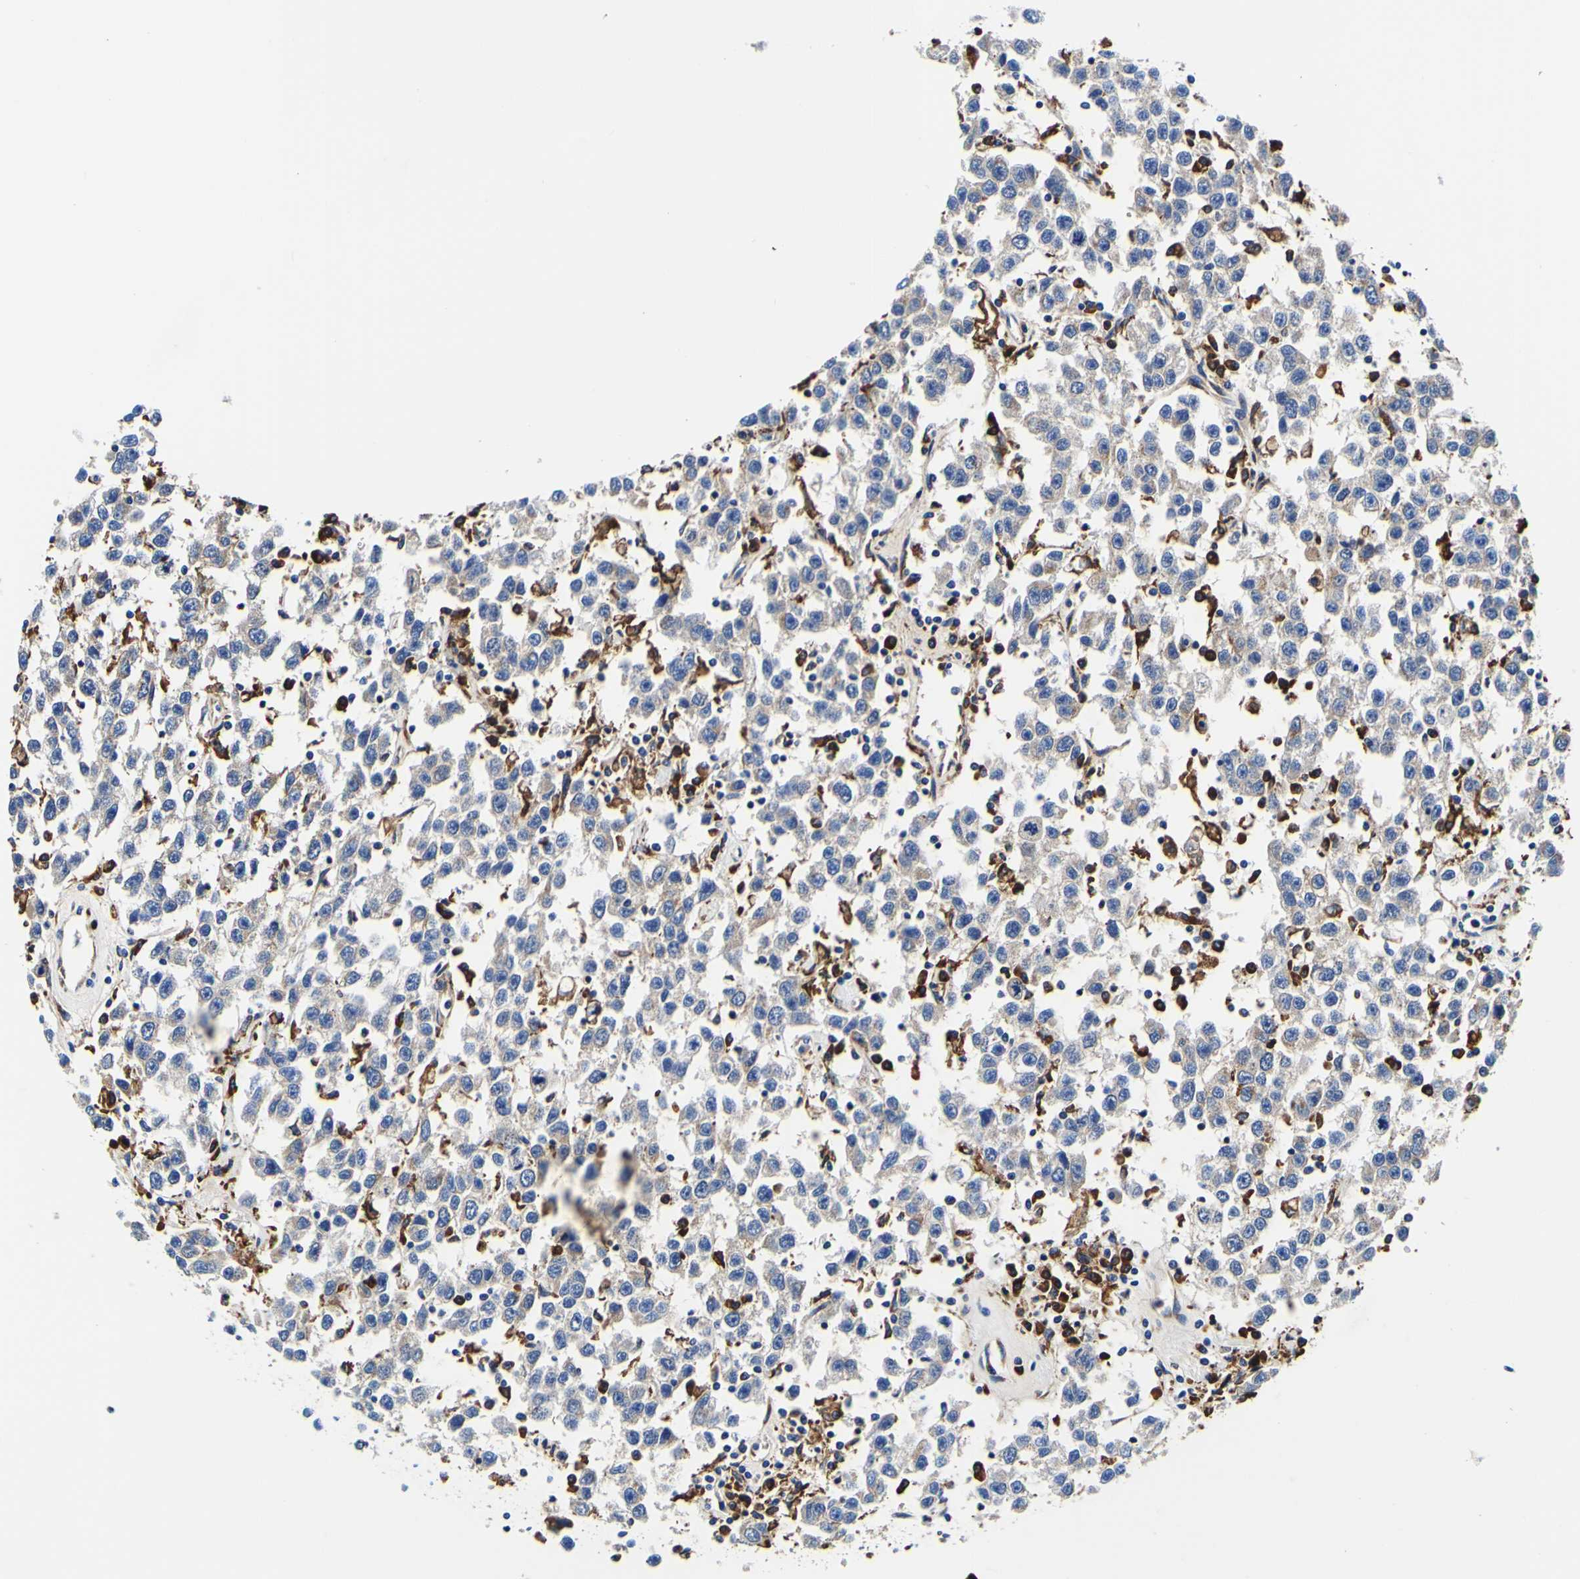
{"staining": {"intensity": "strong", "quantity": "<25%", "location": "cytoplasmic/membranous"}, "tissue": "testis cancer", "cell_type": "Tumor cells", "image_type": "cancer", "snomed": [{"axis": "morphology", "description": "Seminoma, NOS"}, {"axis": "topography", "description": "Testis"}], "caption": "Testis cancer stained with DAB IHC exhibits medium levels of strong cytoplasmic/membranous staining in approximately <25% of tumor cells. (DAB (3,3'-diaminobenzidine) IHC with brightfield microscopy, high magnification).", "gene": "P4HB", "patient": {"sex": "male", "age": 41}}